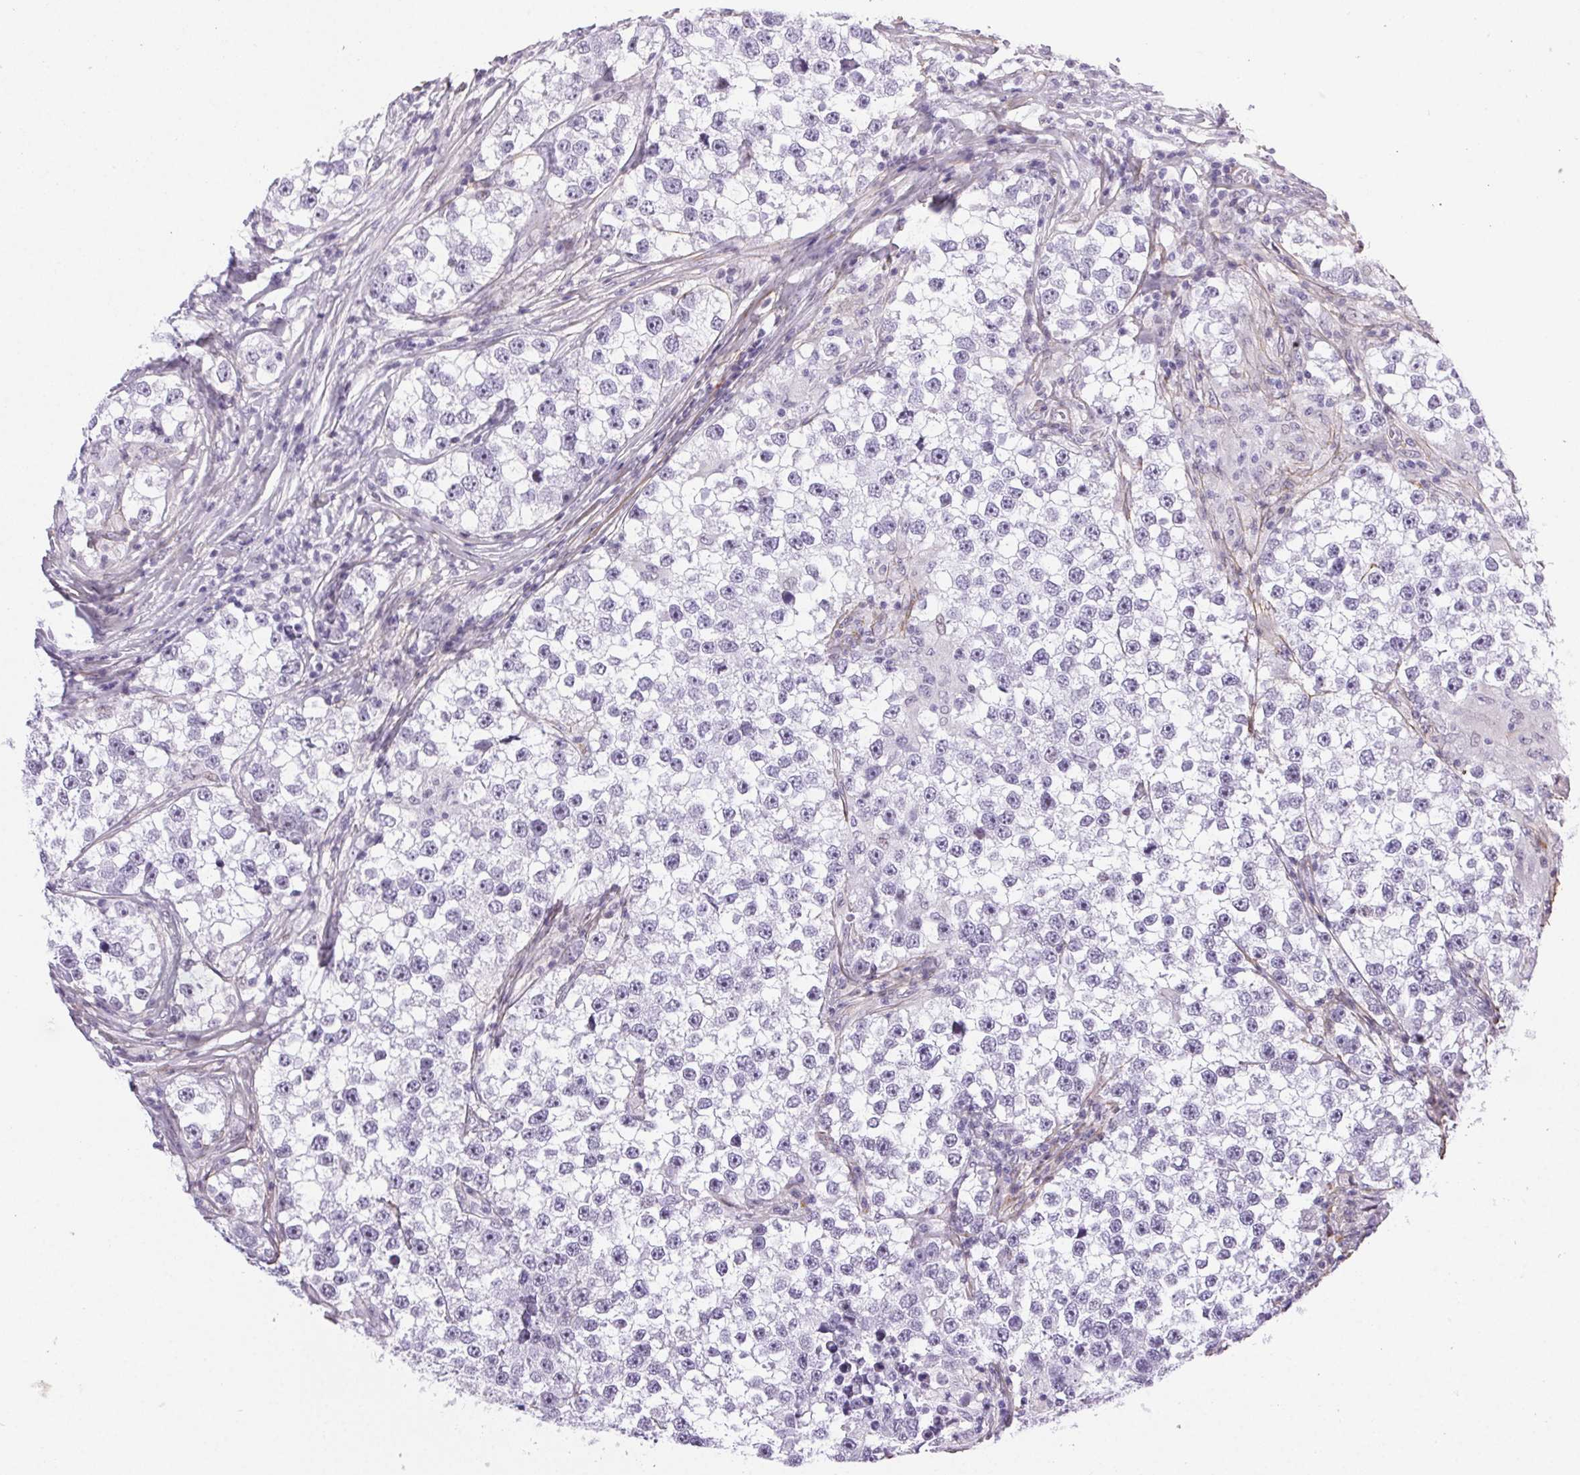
{"staining": {"intensity": "negative", "quantity": "none", "location": "none"}, "tissue": "testis cancer", "cell_type": "Tumor cells", "image_type": "cancer", "snomed": [{"axis": "morphology", "description": "Seminoma, NOS"}, {"axis": "topography", "description": "Testis"}], "caption": "High magnification brightfield microscopy of seminoma (testis) stained with DAB (3,3'-diaminobenzidine) (brown) and counterstained with hematoxylin (blue): tumor cells show no significant expression.", "gene": "PDZD2", "patient": {"sex": "male", "age": 46}}